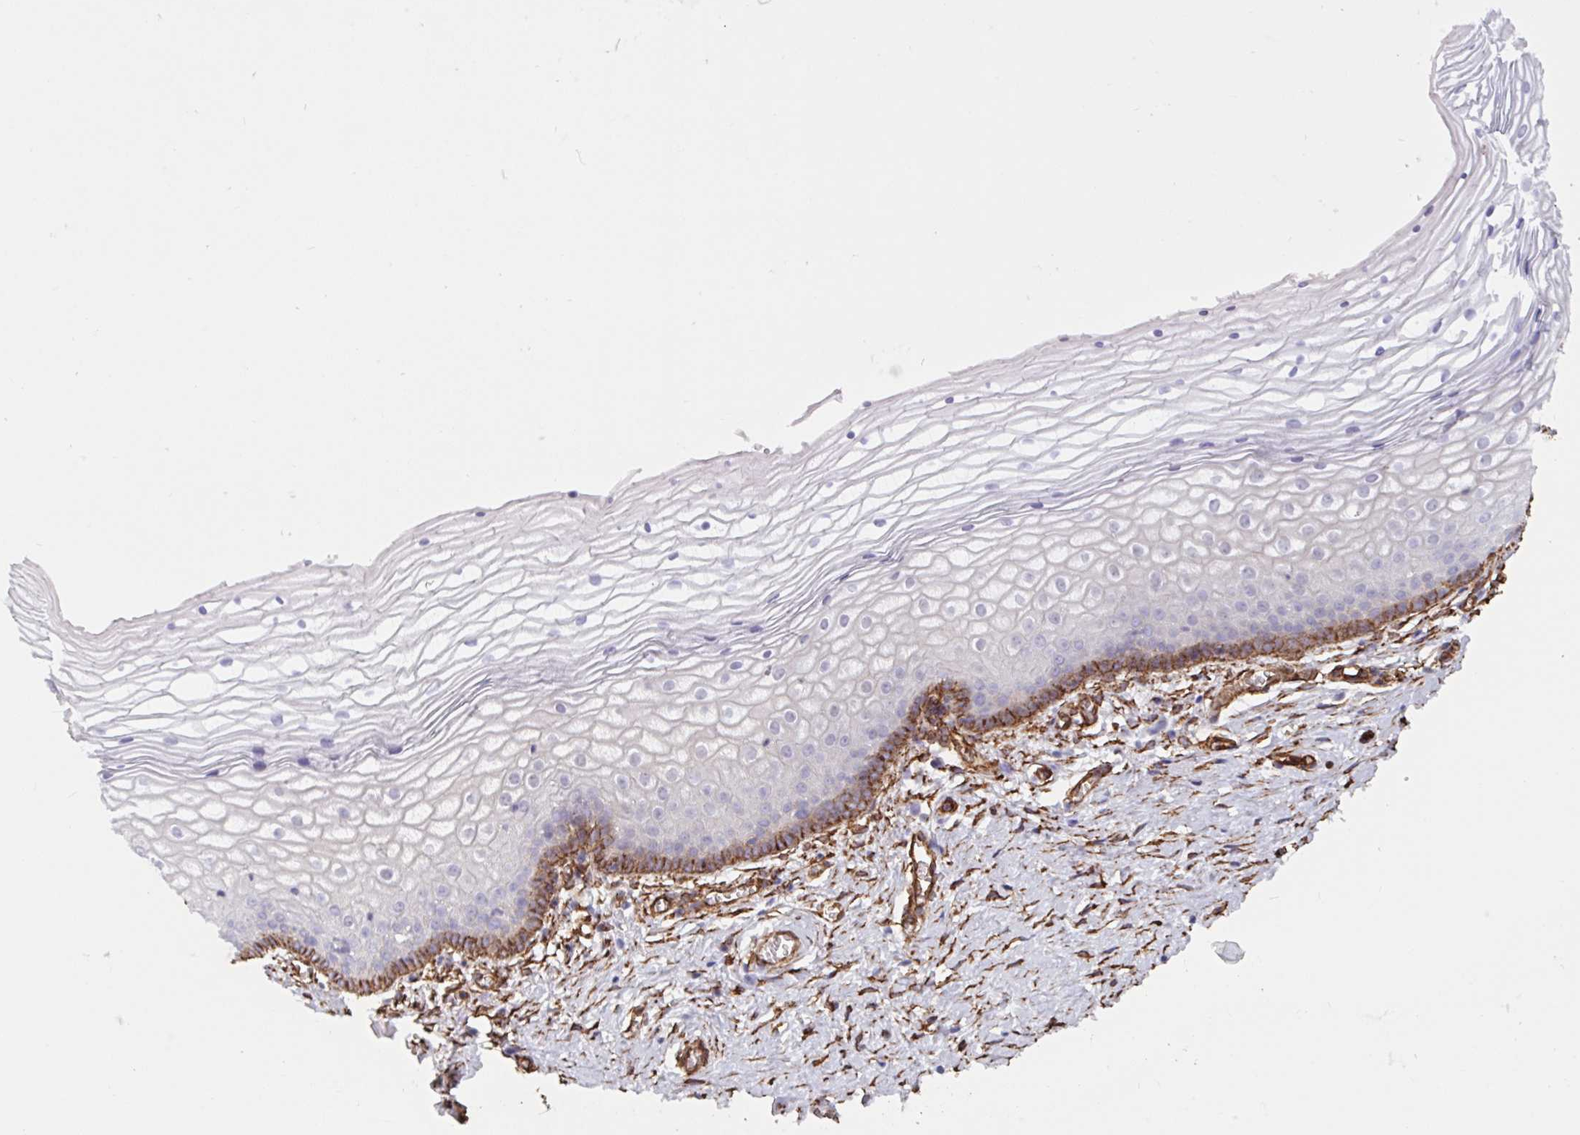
{"staining": {"intensity": "moderate", "quantity": "<25%", "location": "cytoplasmic/membranous"}, "tissue": "vagina", "cell_type": "Squamous epithelial cells", "image_type": "normal", "snomed": [{"axis": "morphology", "description": "Normal tissue, NOS"}, {"axis": "topography", "description": "Vagina"}], "caption": "Protein expression analysis of normal human vagina reveals moderate cytoplasmic/membranous positivity in about <25% of squamous epithelial cells. The staining is performed using DAB brown chromogen to label protein expression. The nuclei are counter-stained blue using hematoxylin.", "gene": "CITED4", "patient": {"sex": "female", "age": 56}}